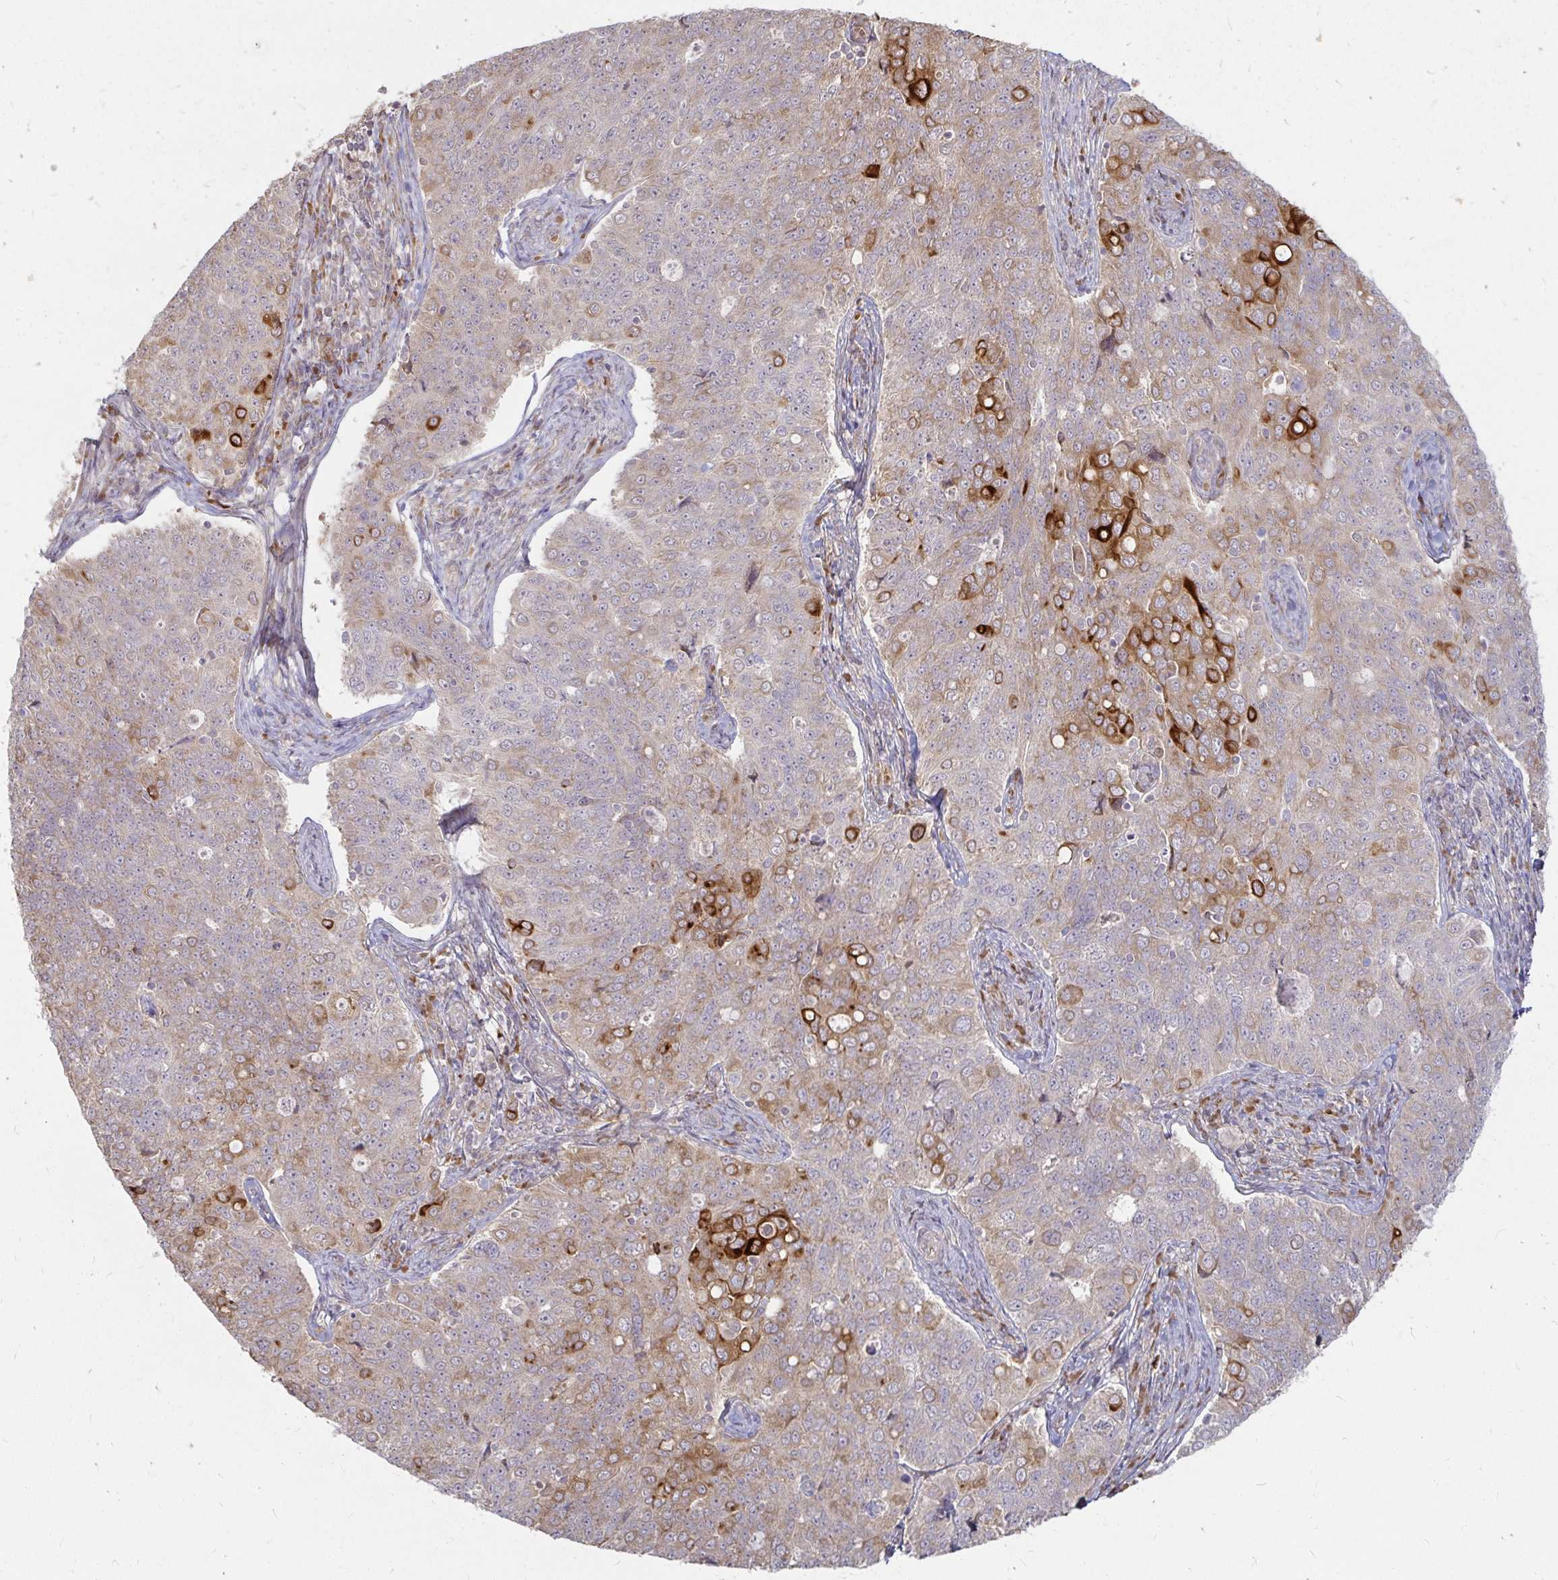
{"staining": {"intensity": "strong", "quantity": "<25%", "location": "cytoplasmic/membranous"}, "tissue": "endometrial cancer", "cell_type": "Tumor cells", "image_type": "cancer", "snomed": [{"axis": "morphology", "description": "Adenocarcinoma, NOS"}, {"axis": "topography", "description": "Endometrium"}], "caption": "The photomicrograph exhibits staining of endometrial cancer, revealing strong cytoplasmic/membranous protein staining (brown color) within tumor cells.", "gene": "CAST", "patient": {"sex": "female", "age": 43}}